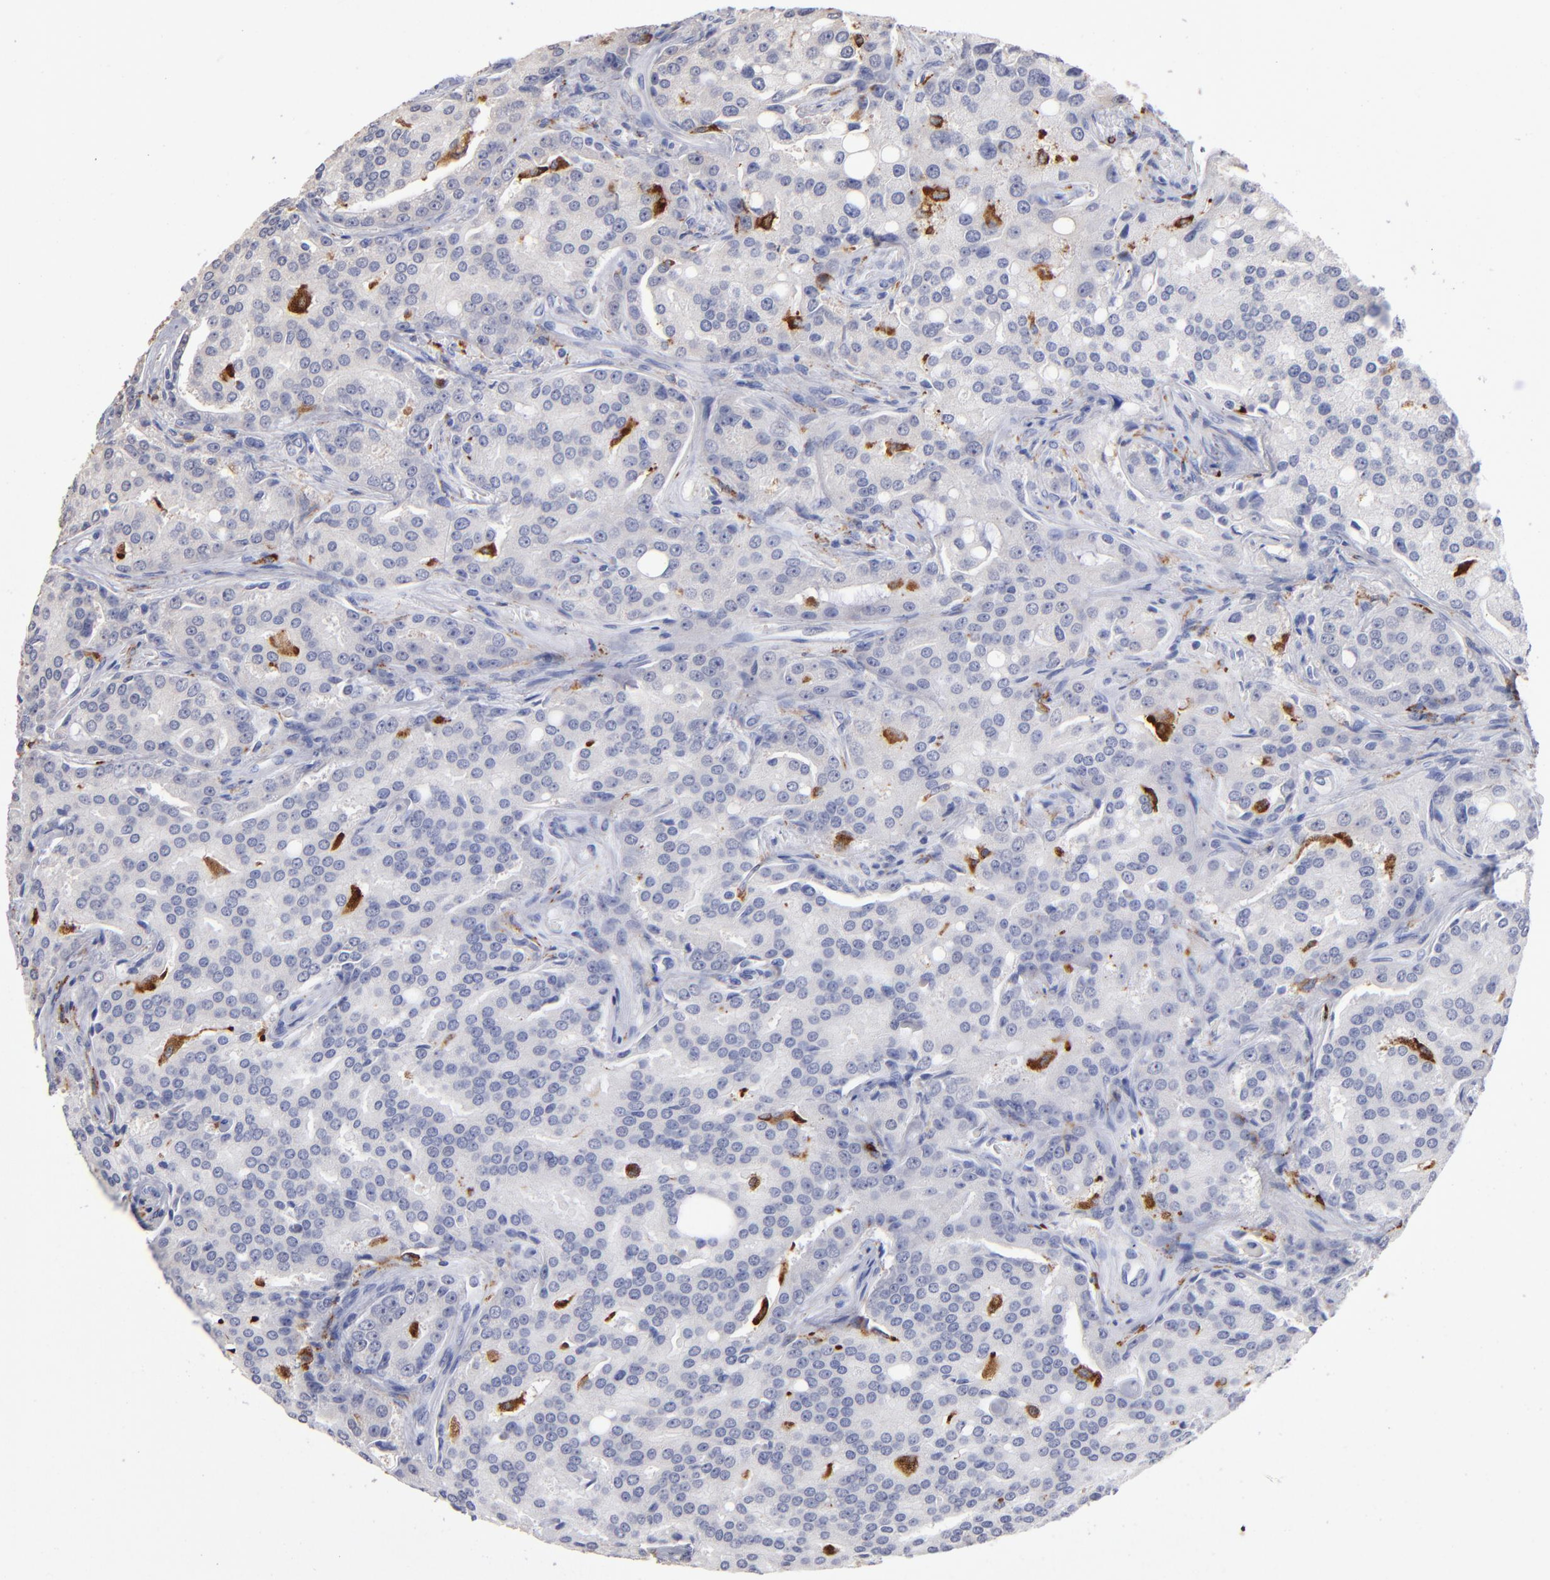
{"staining": {"intensity": "negative", "quantity": "none", "location": "none"}, "tissue": "prostate cancer", "cell_type": "Tumor cells", "image_type": "cancer", "snomed": [{"axis": "morphology", "description": "Adenocarcinoma, High grade"}, {"axis": "topography", "description": "Prostate"}], "caption": "Immunohistochemistry photomicrograph of neoplastic tissue: human prostate high-grade adenocarcinoma stained with DAB shows no significant protein expression in tumor cells.", "gene": "CD180", "patient": {"sex": "male", "age": 72}}